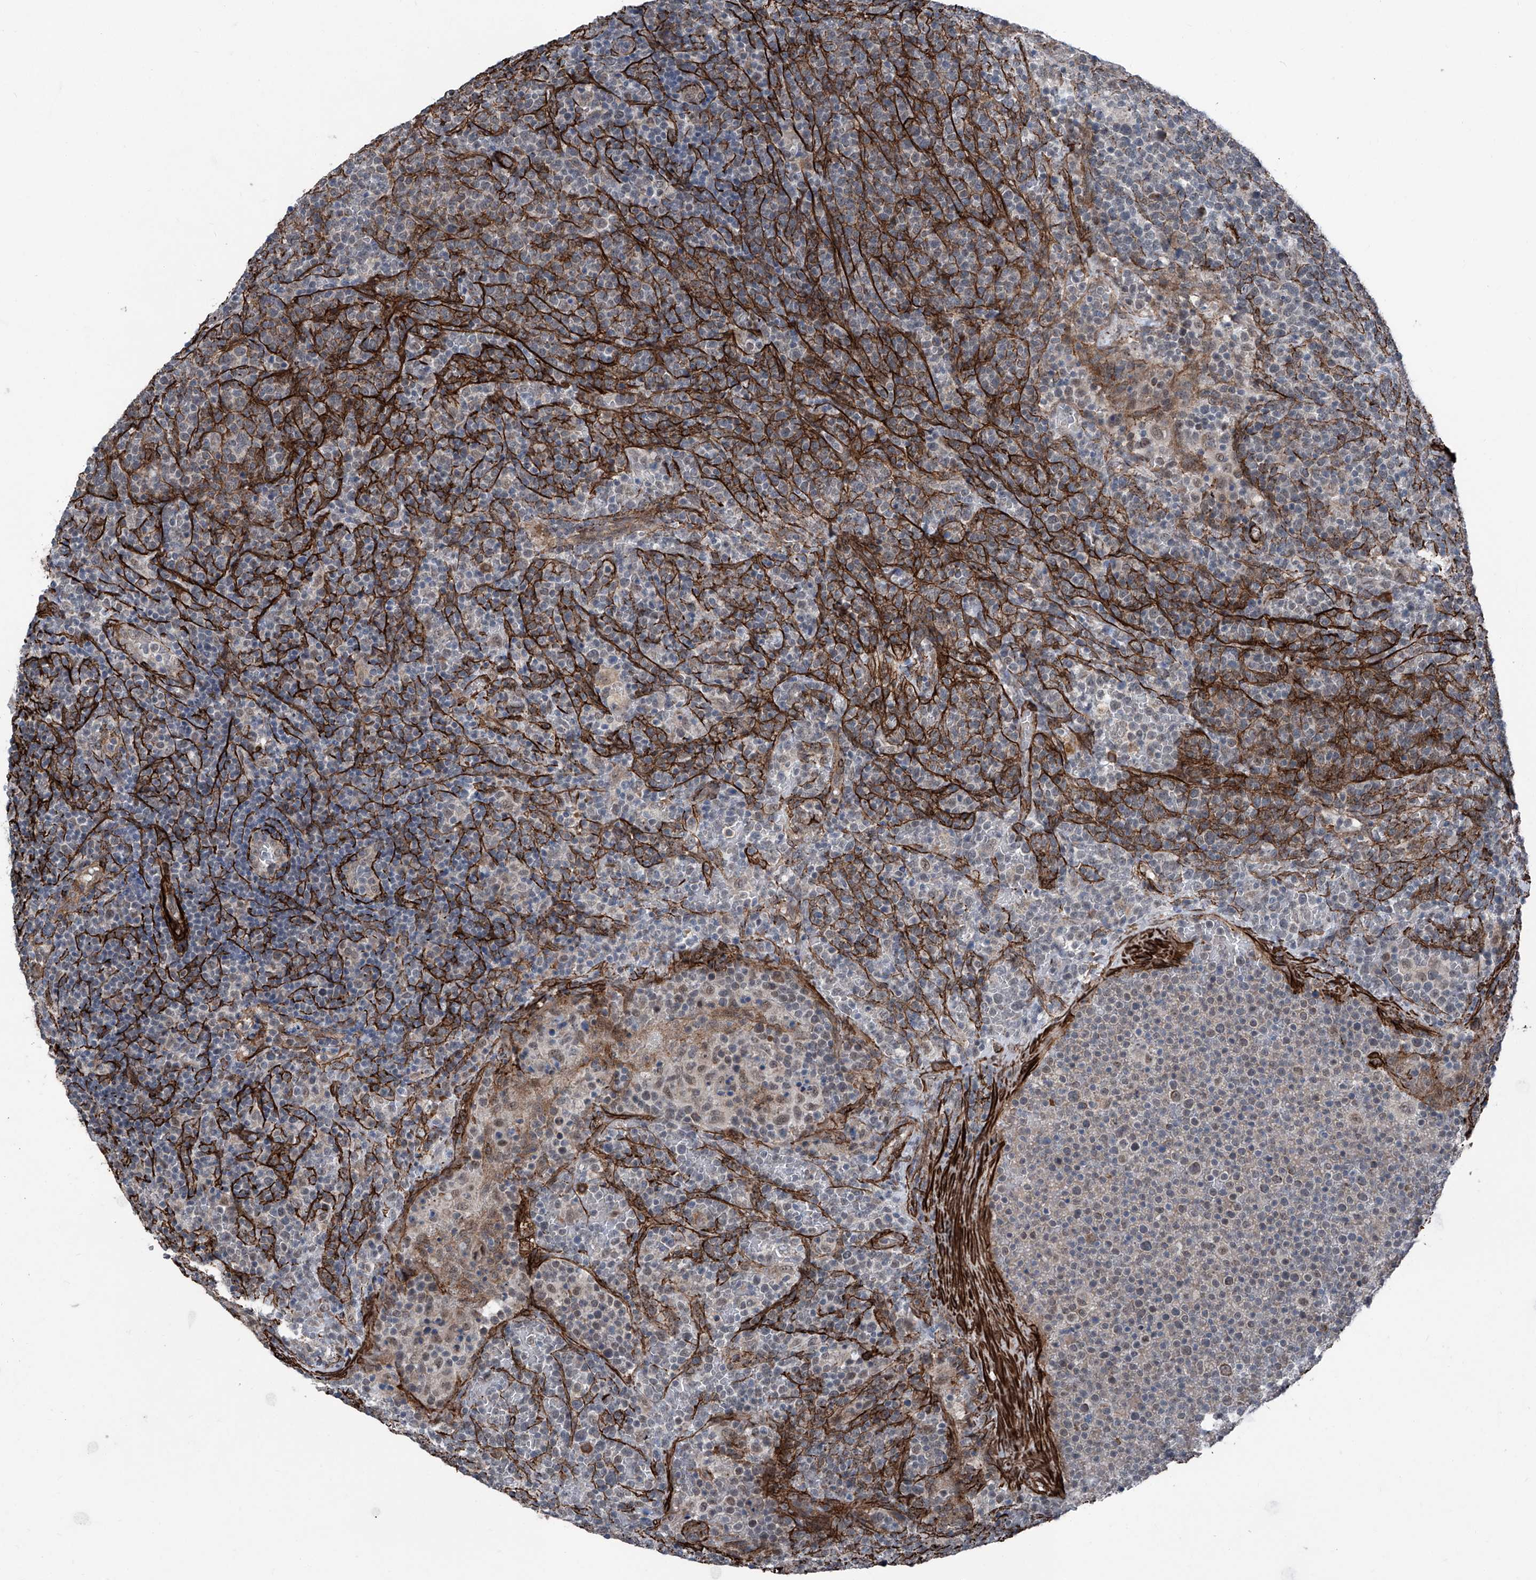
{"staining": {"intensity": "negative", "quantity": "none", "location": "none"}, "tissue": "lymphoma", "cell_type": "Tumor cells", "image_type": "cancer", "snomed": [{"axis": "morphology", "description": "Malignant lymphoma, non-Hodgkin's type, High grade"}, {"axis": "topography", "description": "Lymph node"}], "caption": "High-grade malignant lymphoma, non-Hodgkin's type was stained to show a protein in brown. There is no significant staining in tumor cells.", "gene": "COA7", "patient": {"sex": "male", "age": 61}}